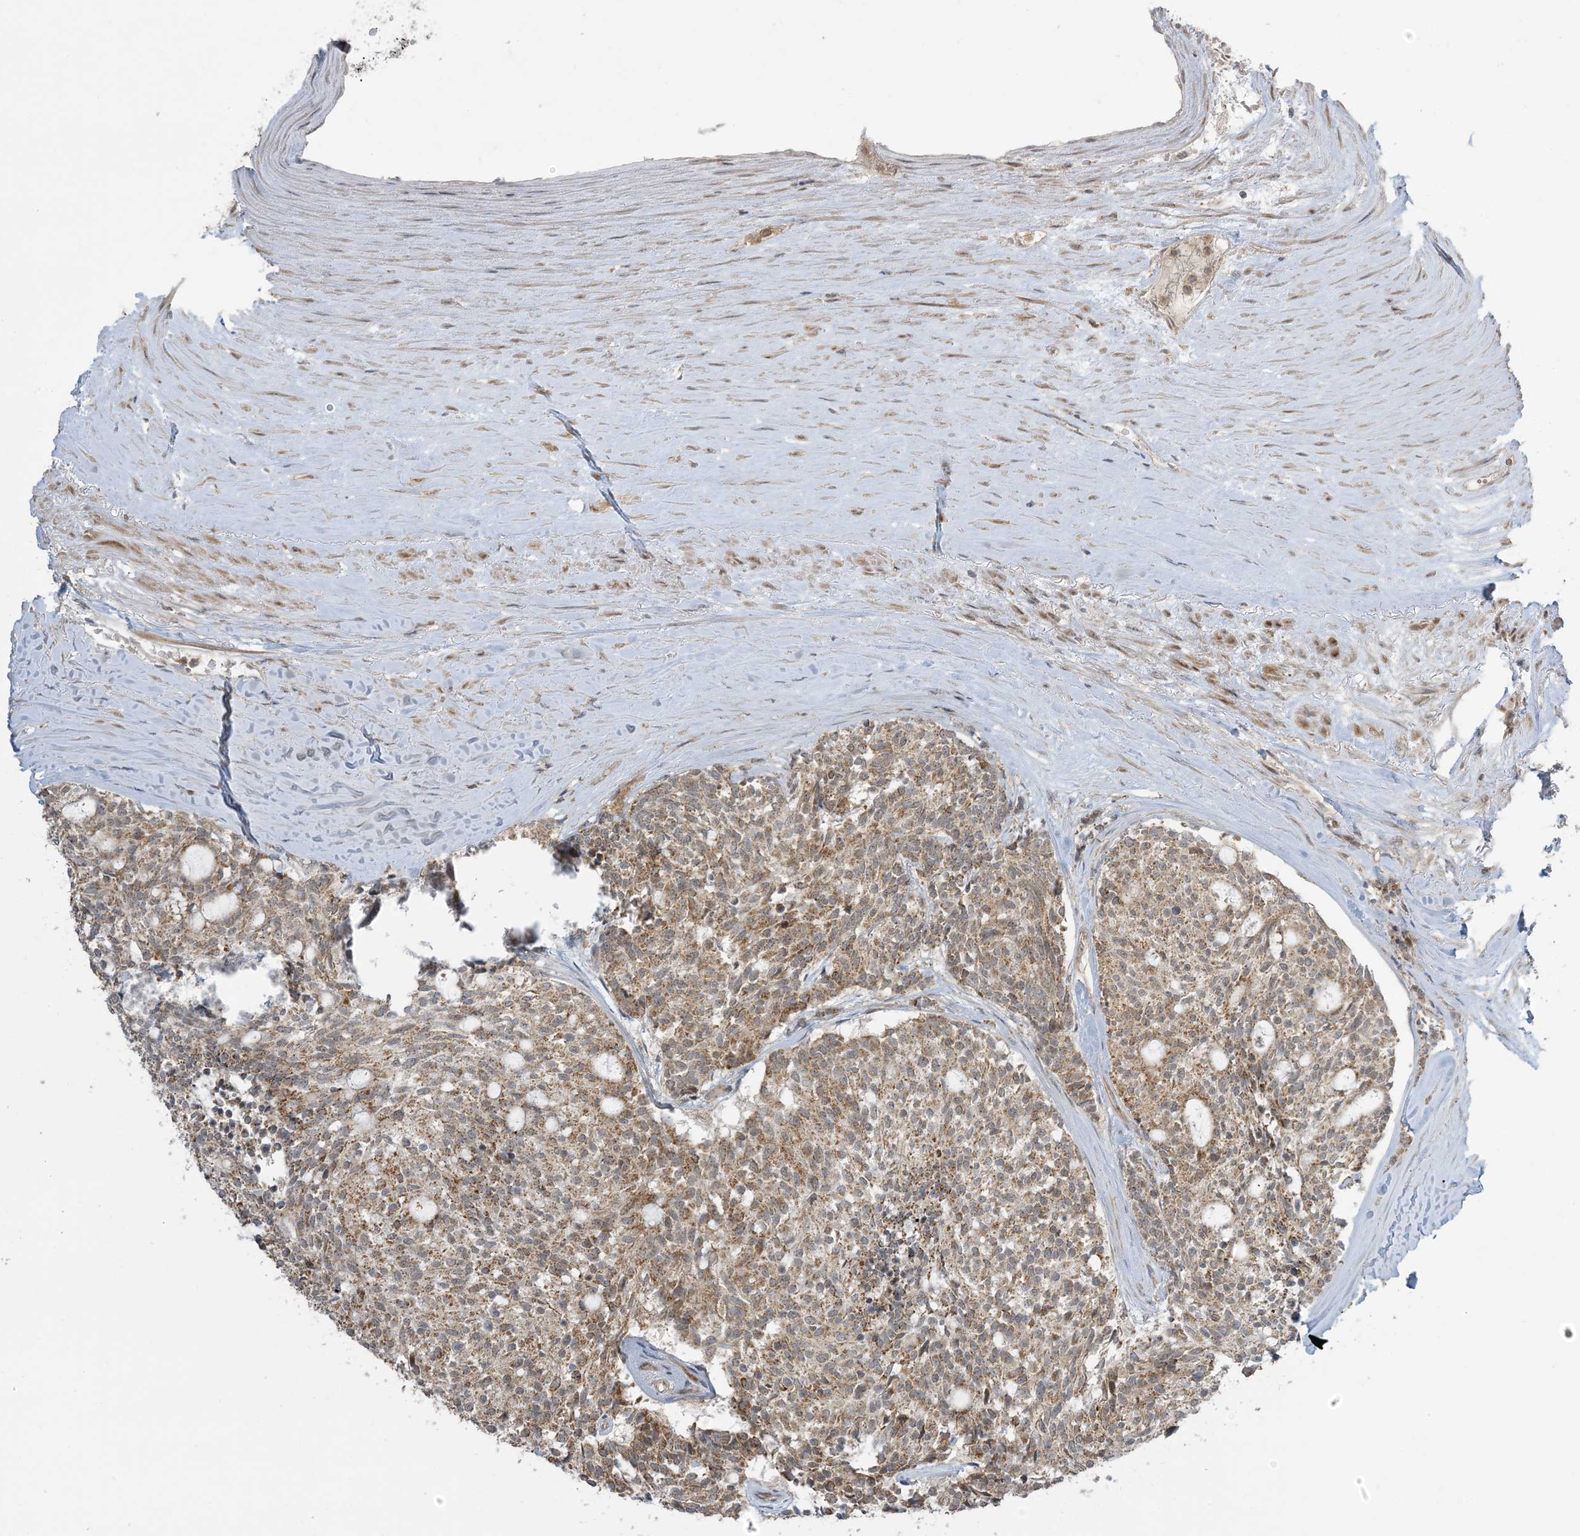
{"staining": {"intensity": "moderate", "quantity": ">75%", "location": "cytoplasmic/membranous"}, "tissue": "carcinoid", "cell_type": "Tumor cells", "image_type": "cancer", "snomed": [{"axis": "morphology", "description": "Carcinoid, malignant, NOS"}, {"axis": "topography", "description": "Pancreas"}], "caption": "Malignant carcinoid stained for a protein (brown) shows moderate cytoplasmic/membranous positive staining in about >75% of tumor cells.", "gene": "PHLDB2", "patient": {"sex": "female", "age": 54}}